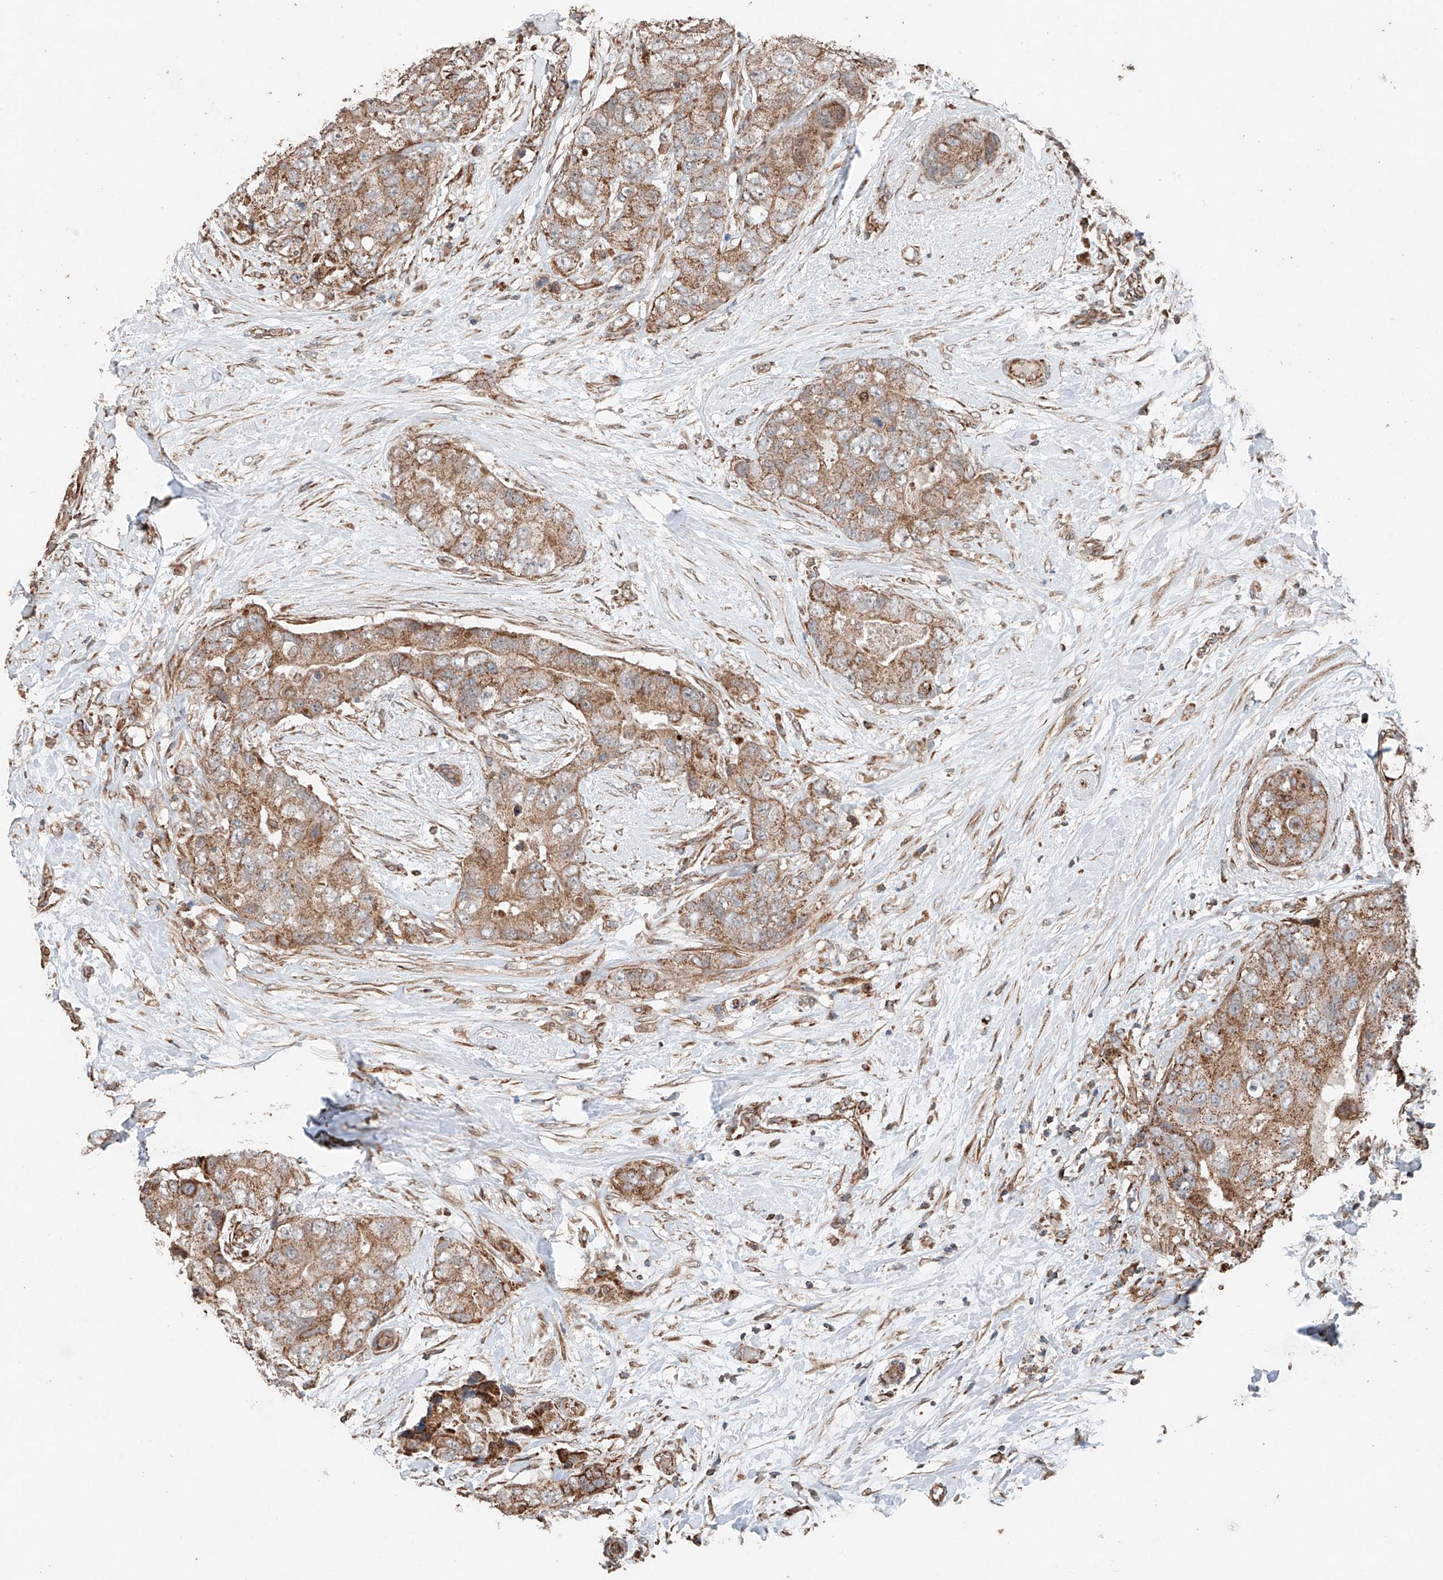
{"staining": {"intensity": "moderate", "quantity": ">75%", "location": "cytoplasmic/membranous"}, "tissue": "breast cancer", "cell_type": "Tumor cells", "image_type": "cancer", "snomed": [{"axis": "morphology", "description": "Duct carcinoma"}, {"axis": "topography", "description": "Breast"}], "caption": "This photomicrograph demonstrates immunohistochemistry staining of breast cancer (intraductal carcinoma), with medium moderate cytoplasmic/membranous positivity in approximately >75% of tumor cells.", "gene": "AP4B1", "patient": {"sex": "female", "age": 62}}